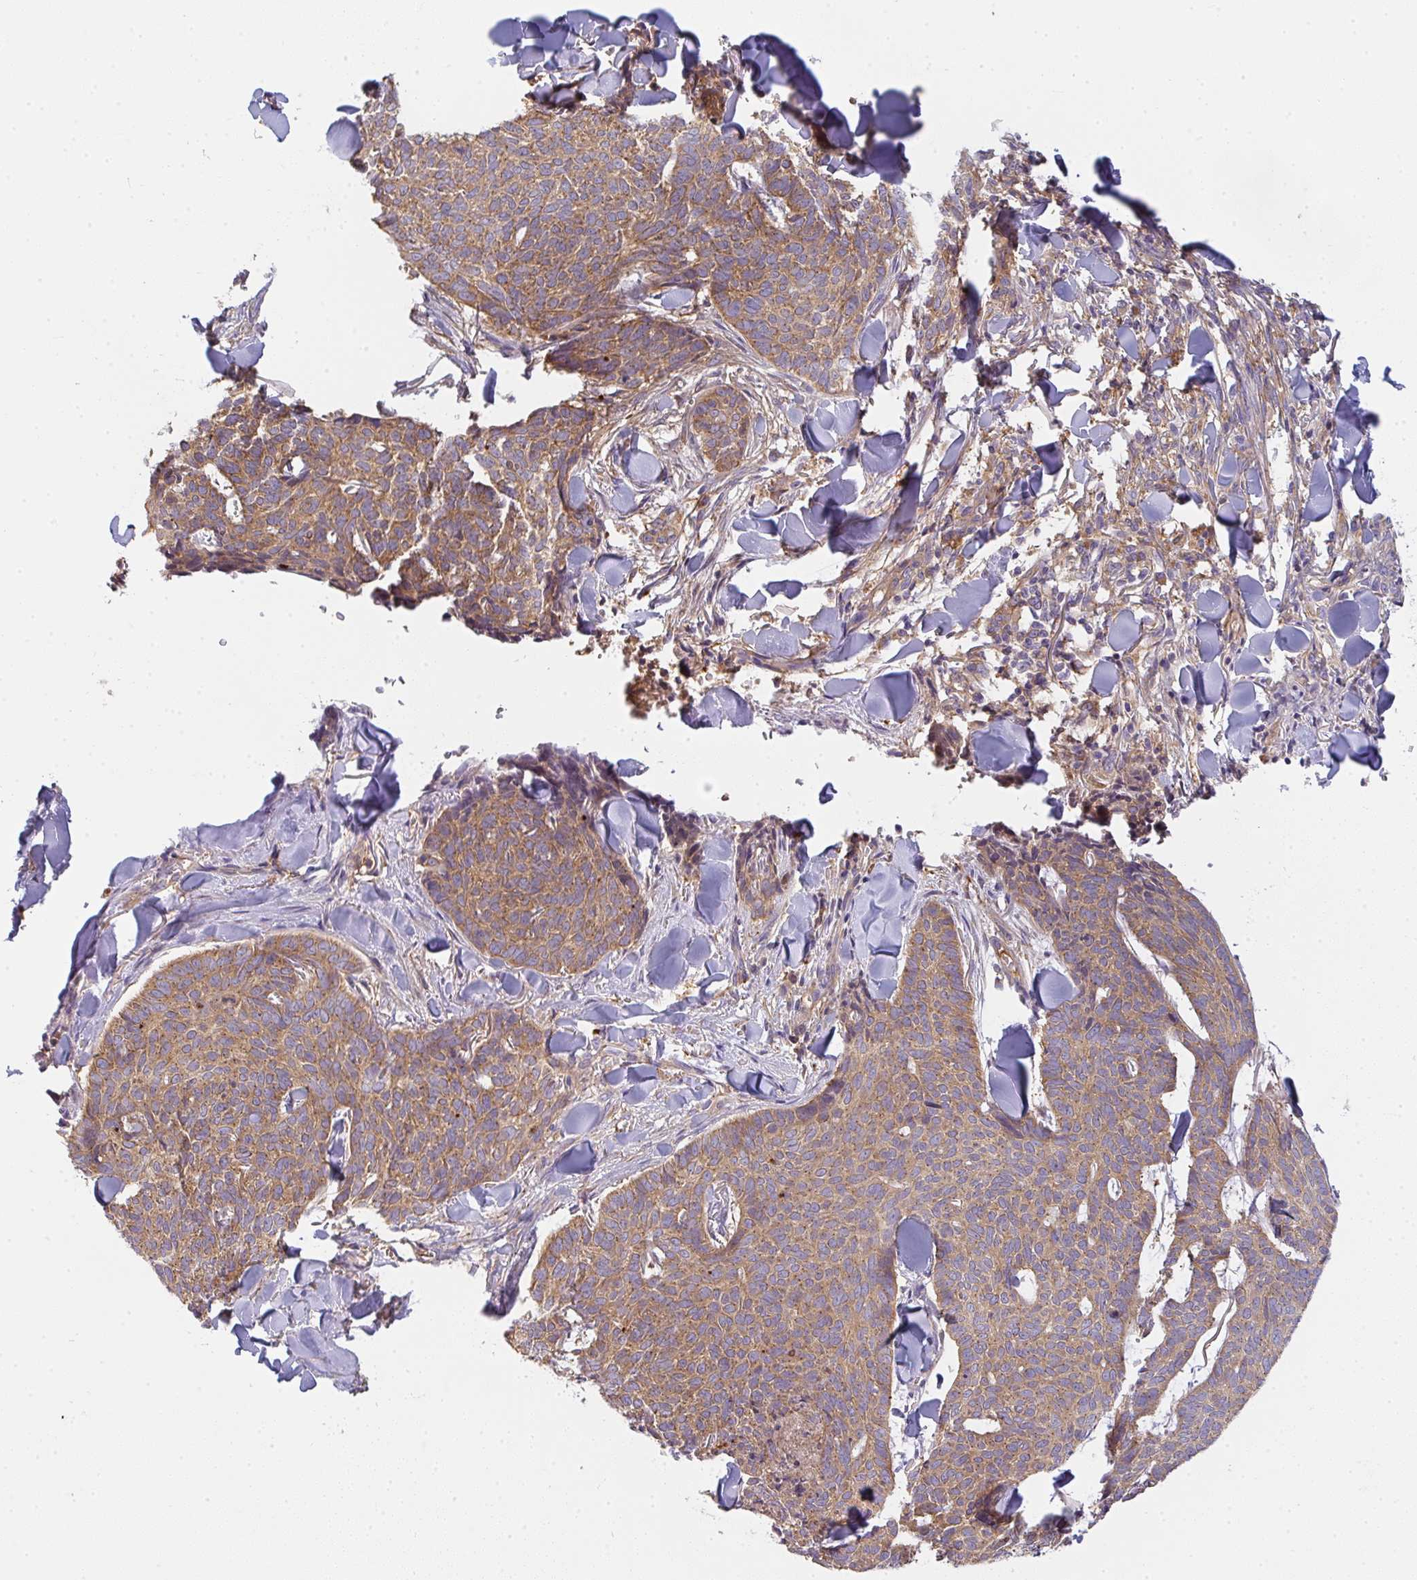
{"staining": {"intensity": "moderate", "quantity": ">75%", "location": "cytoplasmic/membranous"}, "tissue": "skin cancer", "cell_type": "Tumor cells", "image_type": "cancer", "snomed": [{"axis": "morphology", "description": "Normal tissue, NOS"}, {"axis": "morphology", "description": "Basal cell carcinoma"}, {"axis": "topography", "description": "Skin"}], "caption": "A medium amount of moderate cytoplasmic/membranous staining is seen in approximately >75% of tumor cells in basal cell carcinoma (skin) tissue.", "gene": "SNX5", "patient": {"sex": "male", "age": 50}}